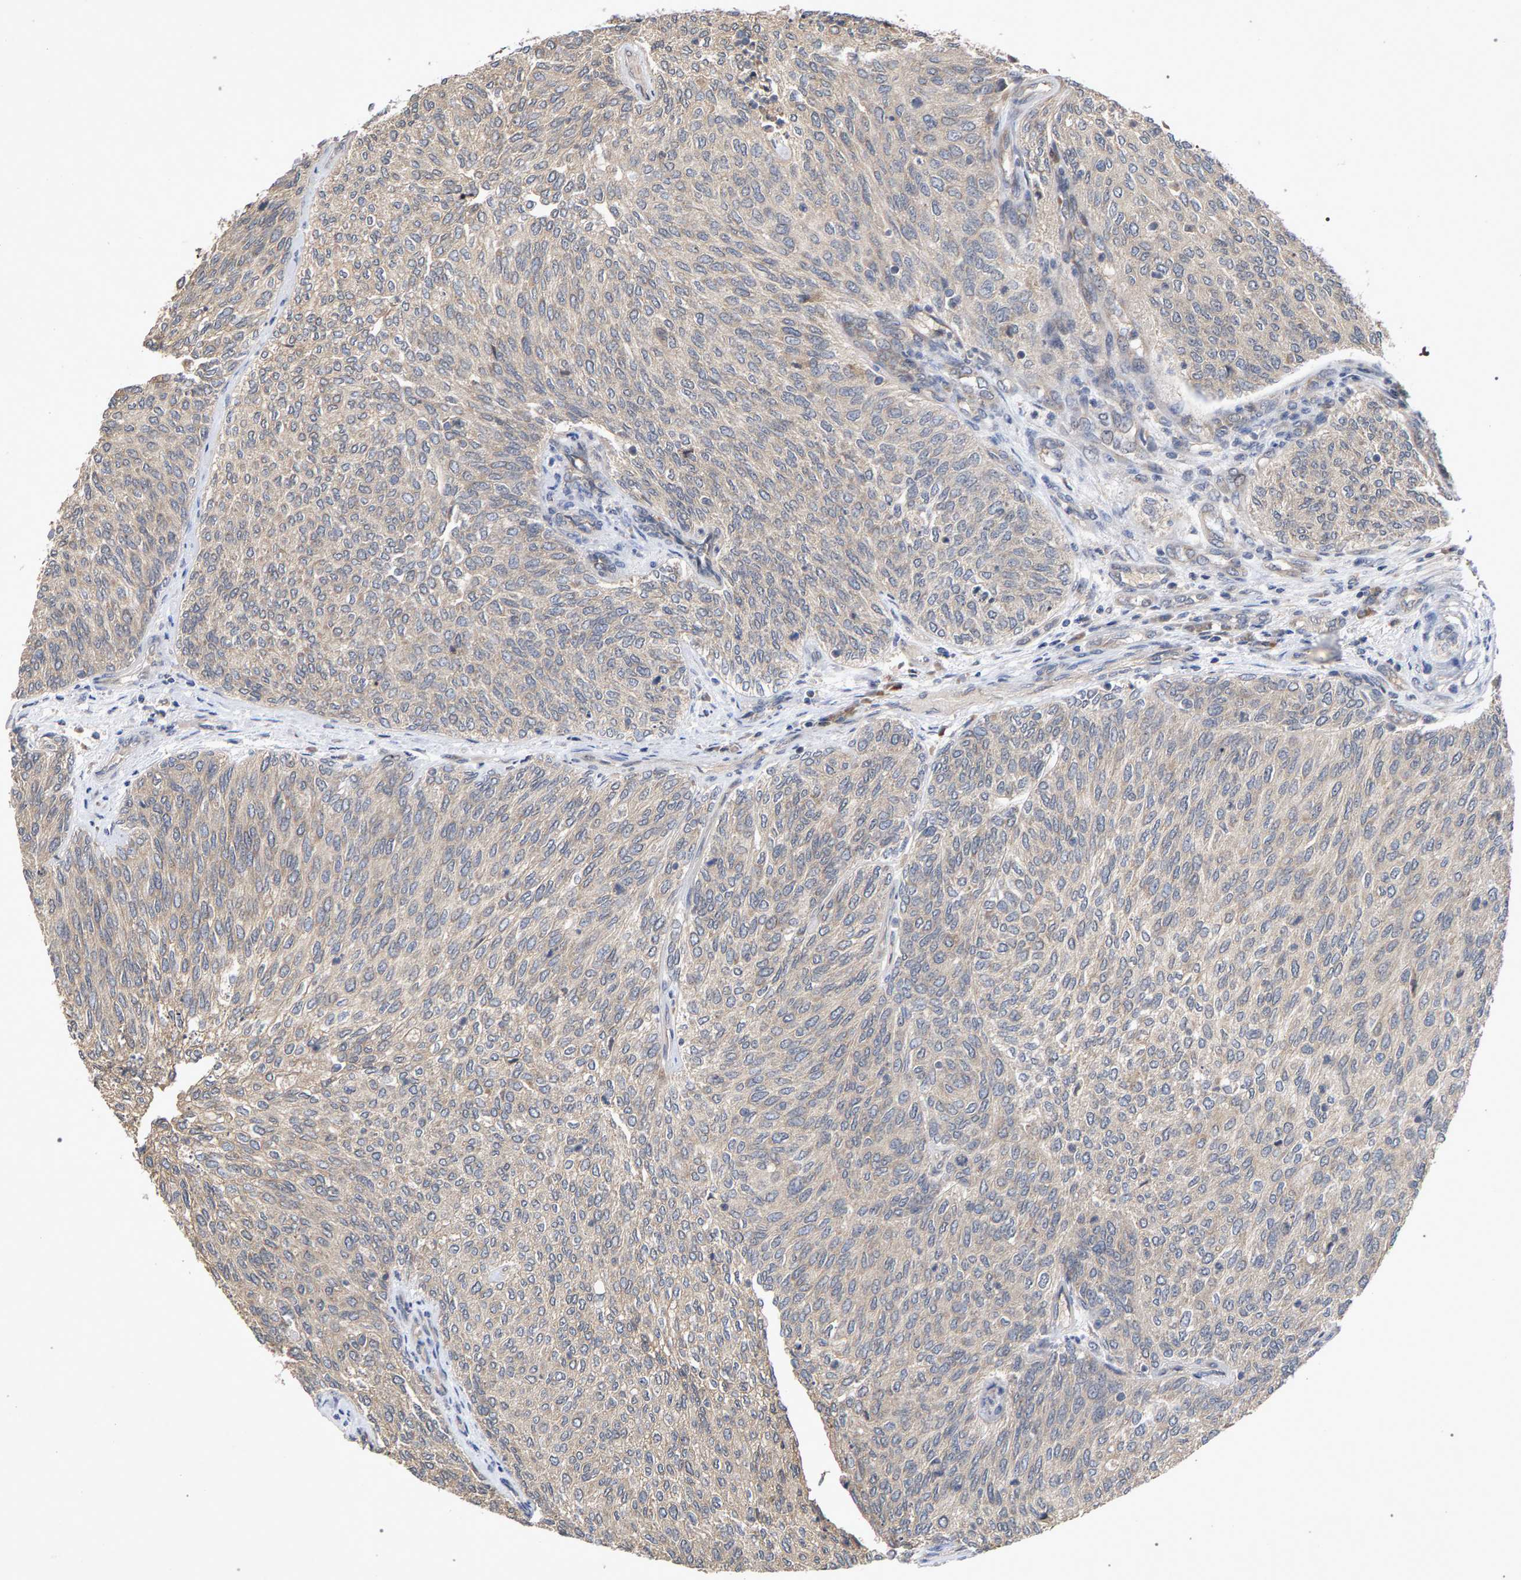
{"staining": {"intensity": "negative", "quantity": "none", "location": "none"}, "tissue": "urothelial cancer", "cell_type": "Tumor cells", "image_type": "cancer", "snomed": [{"axis": "morphology", "description": "Urothelial carcinoma, Low grade"}, {"axis": "topography", "description": "Urinary bladder"}], "caption": "DAB (3,3'-diaminobenzidine) immunohistochemical staining of human low-grade urothelial carcinoma demonstrates no significant staining in tumor cells.", "gene": "SLC4A4", "patient": {"sex": "female", "age": 79}}